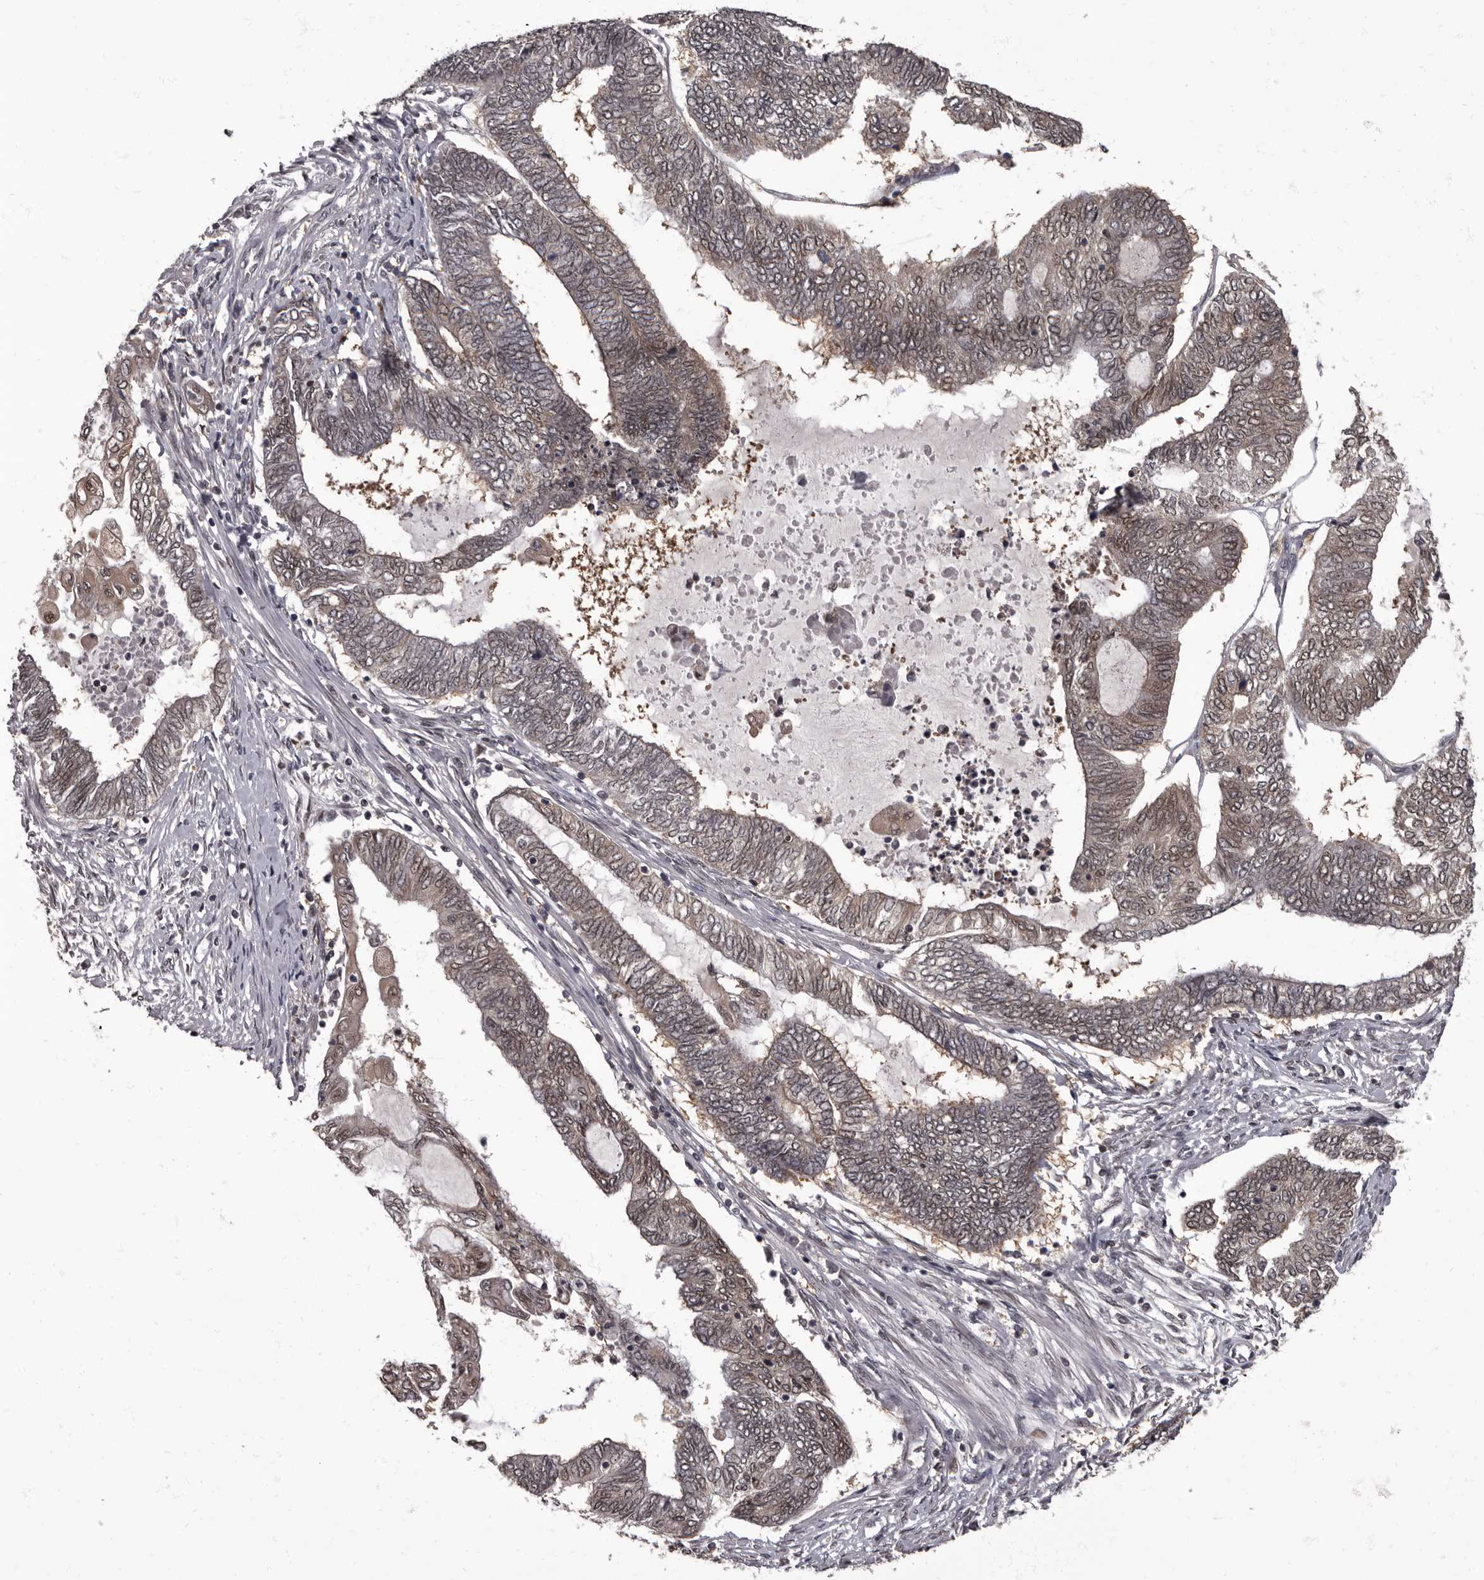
{"staining": {"intensity": "weak", "quantity": ">75%", "location": "cytoplasmic/membranous,nuclear"}, "tissue": "endometrial cancer", "cell_type": "Tumor cells", "image_type": "cancer", "snomed": [{"axis": "morphology", "description": "Adenocarcinoma, NOS"}, {"axis": "topography", "description": "Uterus"}, {"axis": "topography", "description": "Endometrium"}], "caption": "Adenocarcinoma (endometrial) was stained to show a protein in brown. There is low levels of weak cytoplasmic/membranous and nuclear expression in about >75% of tumor cells.", "gene": "C1orf50", "patient": {"sex": "female", "age": 70}}